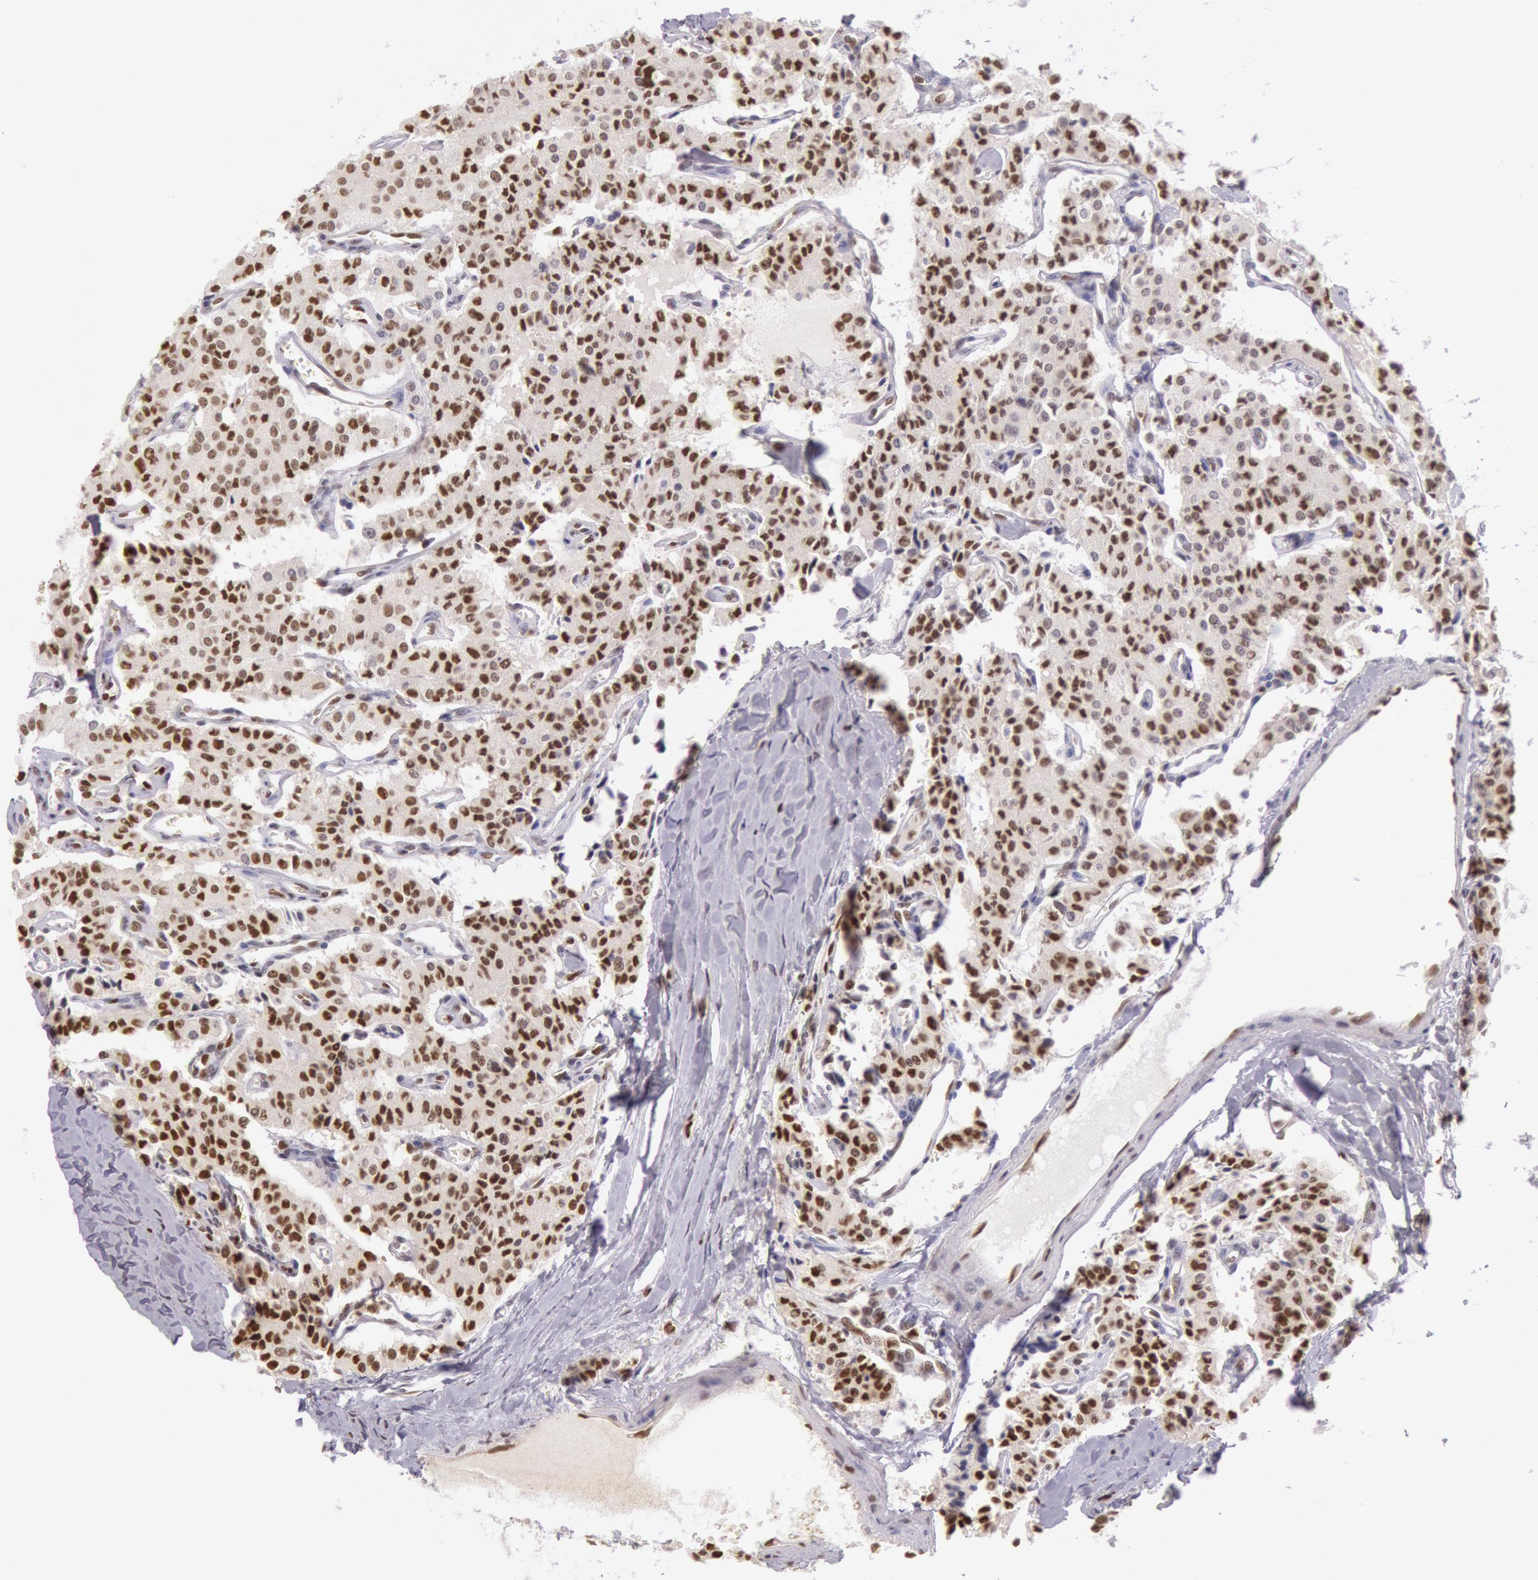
{"staining": {"intensity": "moderate", "quantity": ">75%", "location": "nuclear"}, "tissue": "carcinoid", "cell_type": "Tumor cells", "image_type": "cancer", "snomed": [{"axis": "morphology", "description": "Carcinoid, malignant, NOS"}, {"axis": "topography", "description": "Bronchus"}], "caption": "Immunohistochemistry (IHC) photomicrograph of neoplastic tissue: human malignant carcinoid stained using immunohistochemistry displays medium levels of moderate protein expression localized specifically in the nuclear of tumor cells, appearing as a nuclear brown color.", "gene": "ESS2", "patient": {"sex": "male", "age": 55}}